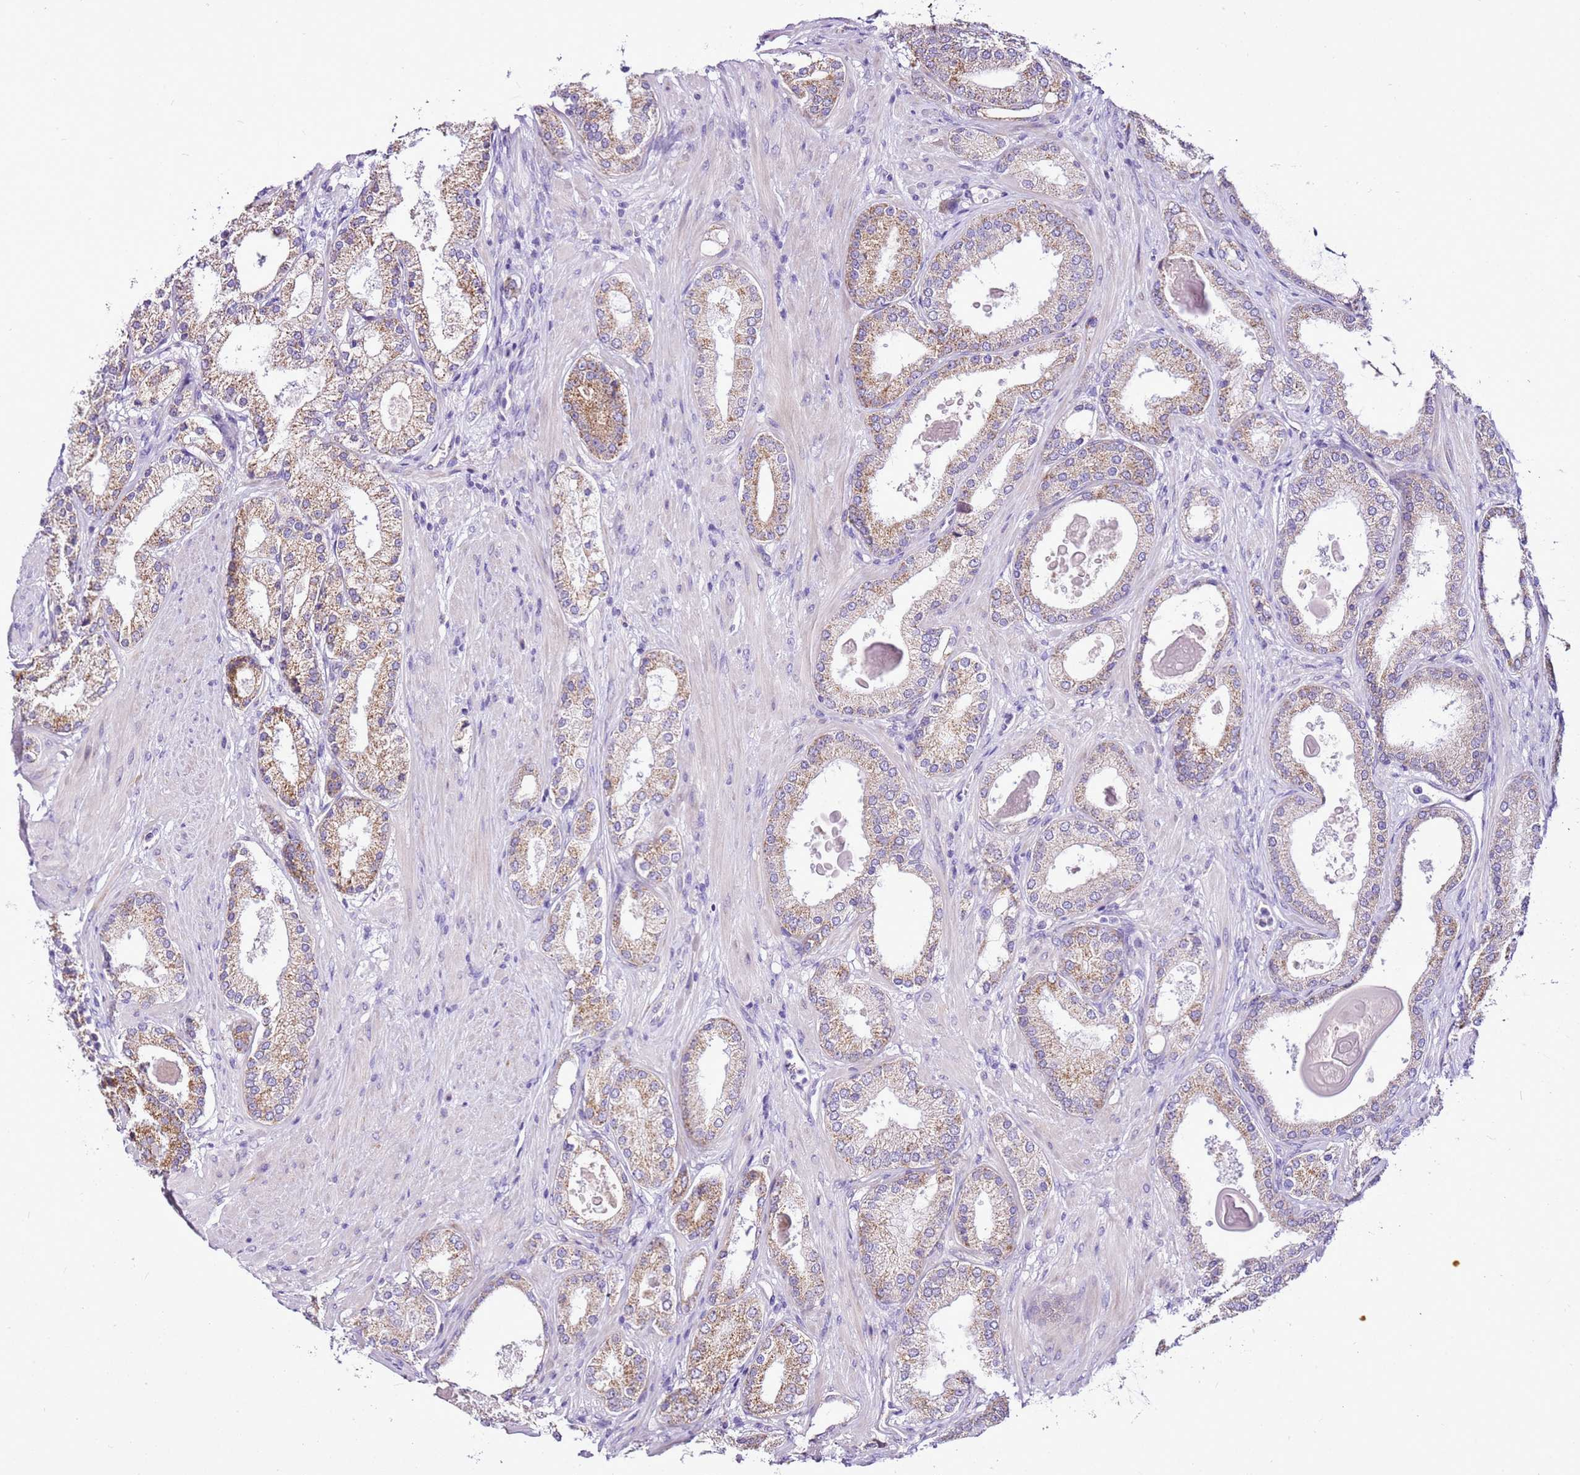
{"staining": {"intensity": "moderate", "quantity": ">75%", "location": "cytoplasmic/membranous"}, "tissue": "prostate cancer", "cell_type": "Tumor cells", "image_type": "cancer", "snomed": [{"axis": "morphology", "description": "Adenocarcinoma, Low grade"}, {"axis": "topography", "description": "Prostate"}], "caption": "Immunohistochemical staining of prostate cancer (adenocarcinoma (low-grade)) reveals medium levels of moderate cytoplasmic/membranous expression in about >75% of tumor cells.", "gene": "MRPL36", "patient": {"sex": "male", "age": 59}}